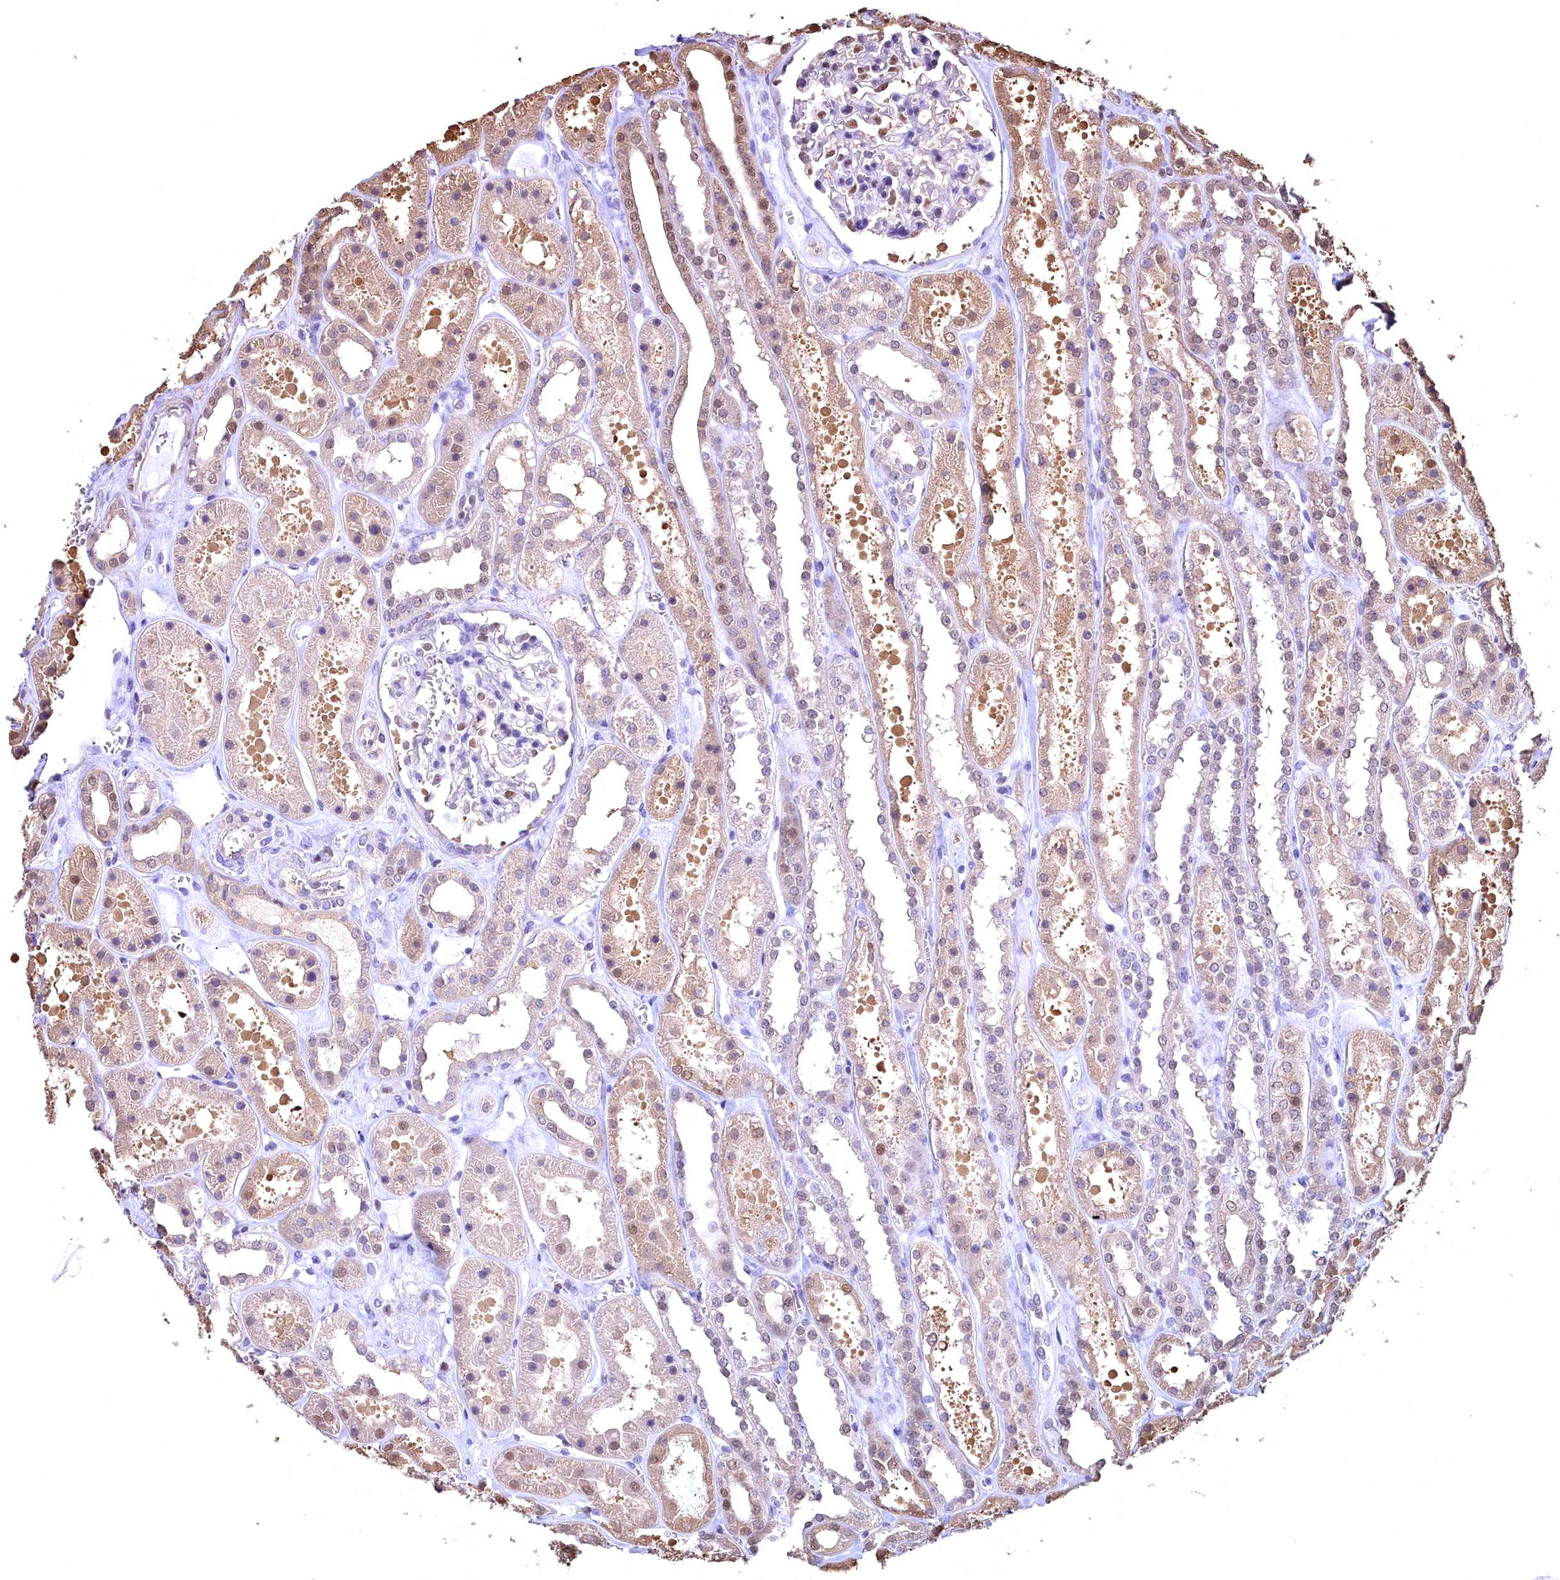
{"staining": {"intensity": "negative", "quantity": "none", "location": "none"}, "tissue": "kidney", "cell_type": "Cells in glomeruli", "image_type": "normal", "snomed": [{"axis": "morphology", "description": "Normal tissue, NOS"}, {"axis": "topography", "description": "Kidney"}], "caption": "Protein analysis of normal kidney reveals no significant positivity in cells in glomeruli.", "gene": "GAPDH", "patient": {"sex": "female", "age": 41}}